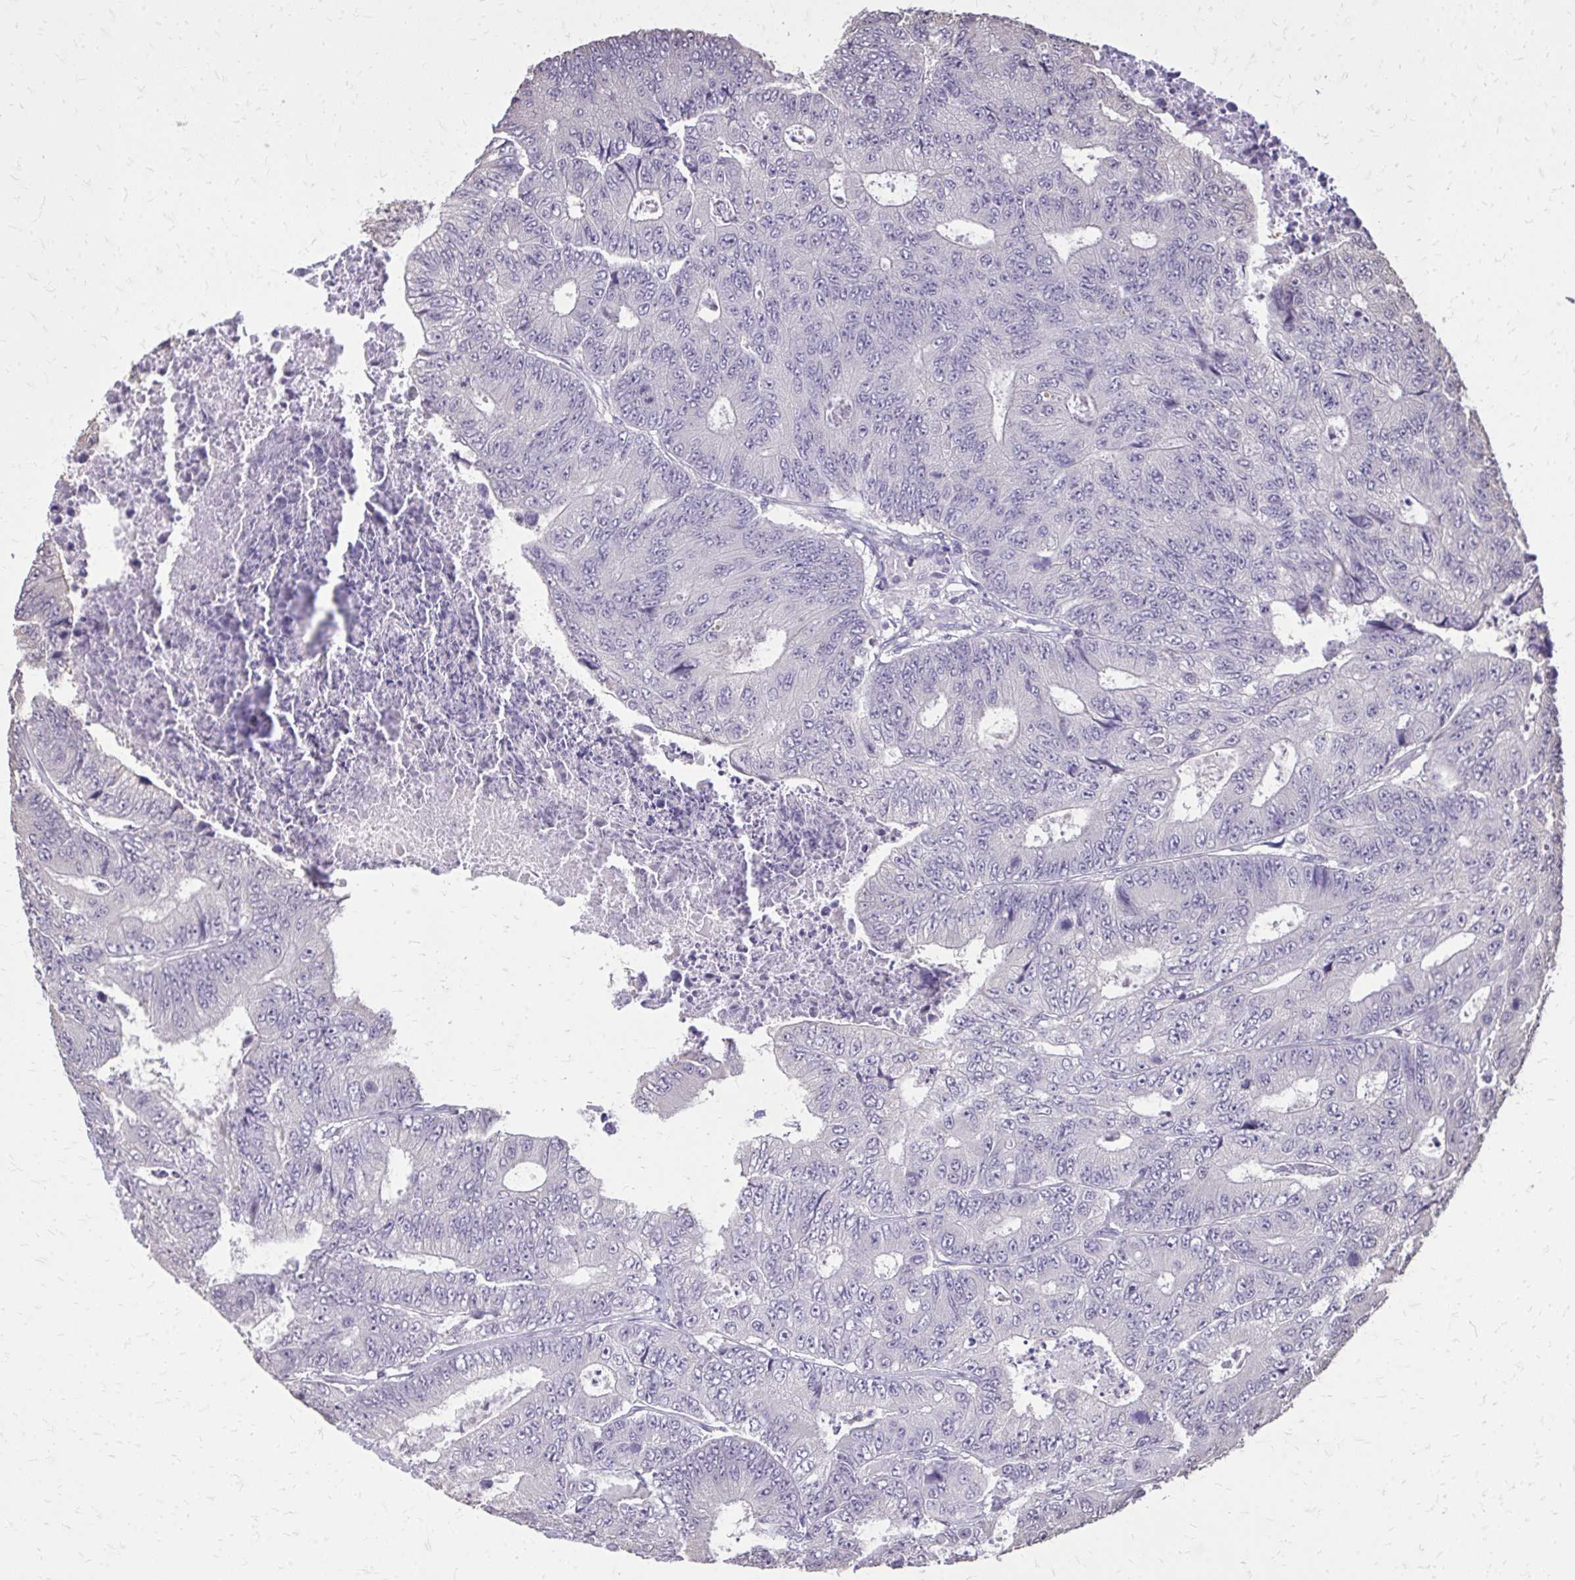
{"staining": {"intensity": "negative", "quantity": "none", "location": "none"}, "tissue": "colorectal cancer", "cell_type": "Tumor cells", "image_type": "cancer", "snomed": [{"axis": "morphology", "description": "Adenocarcinoma, NOS"}, {"axis": "topography", "description": "Colon"}], "caption": "Colorectal cancer stained for a protein using immunohistochemistry exhibits no staining tumor cells.", "gene": "AKAP5", "patient": {"sex": "female", "age": 48}}